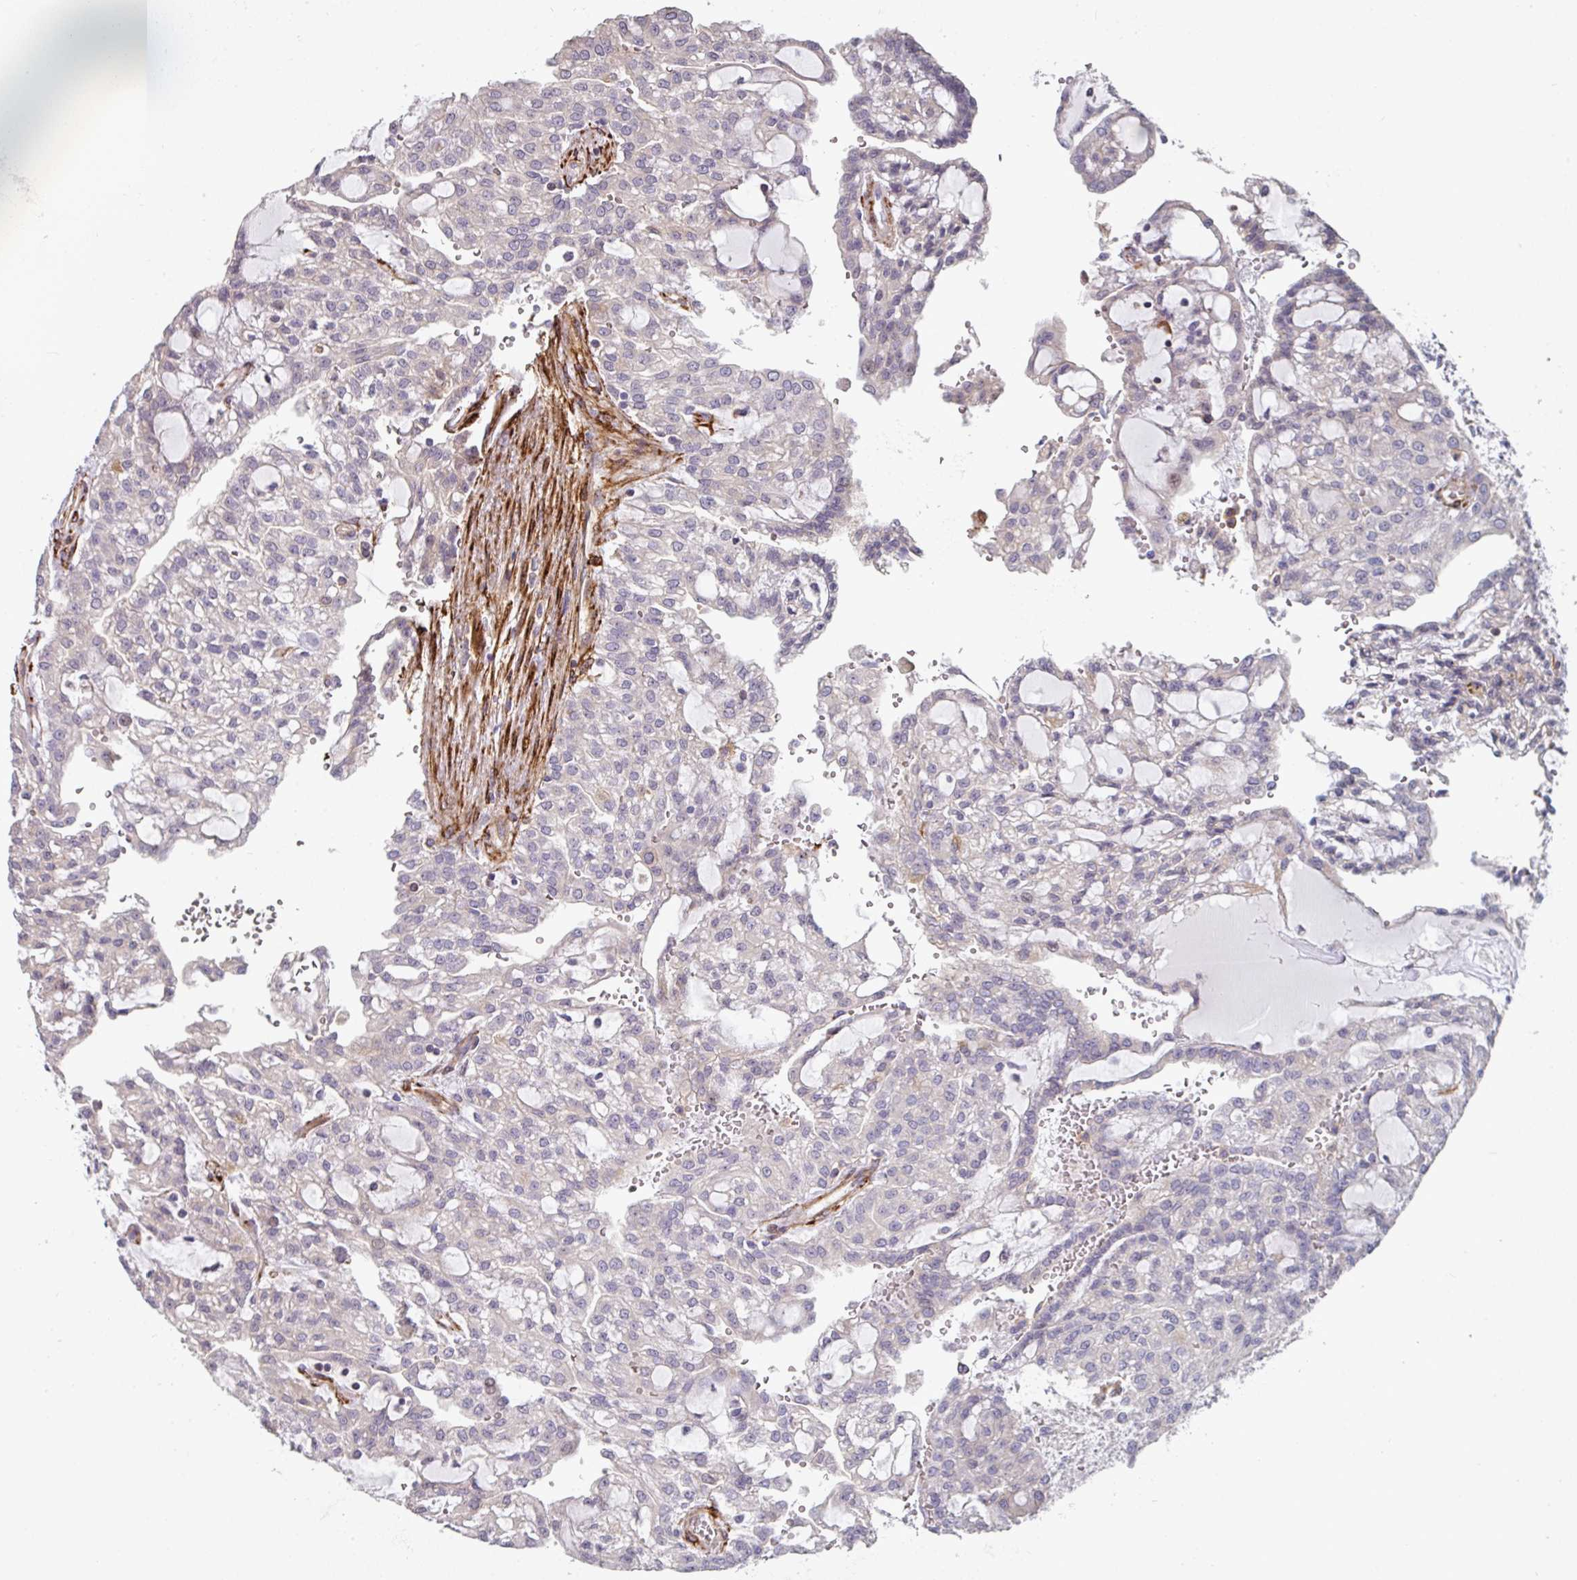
{"staining": {"intensity": "weak", "quantity": "<25%", "location": "cytoplasmic/membranous"}, "tissue": "renal cancer", "cell_type": "Tumor cells", "image_type": "cancer", "snomed": [{"axis": "morphology", "description": "Adenocarcinoma, NOS"}, {"axis": "topography", "description": "Kidney"}], "caption": "Immunohistochemistry histopathology image of renal adenocarcinoma stained for a protein (brown), which exhibits no expression in tumor cells.", "gene": "BEND5", "patient": {"sex": "male", "age": 63}}